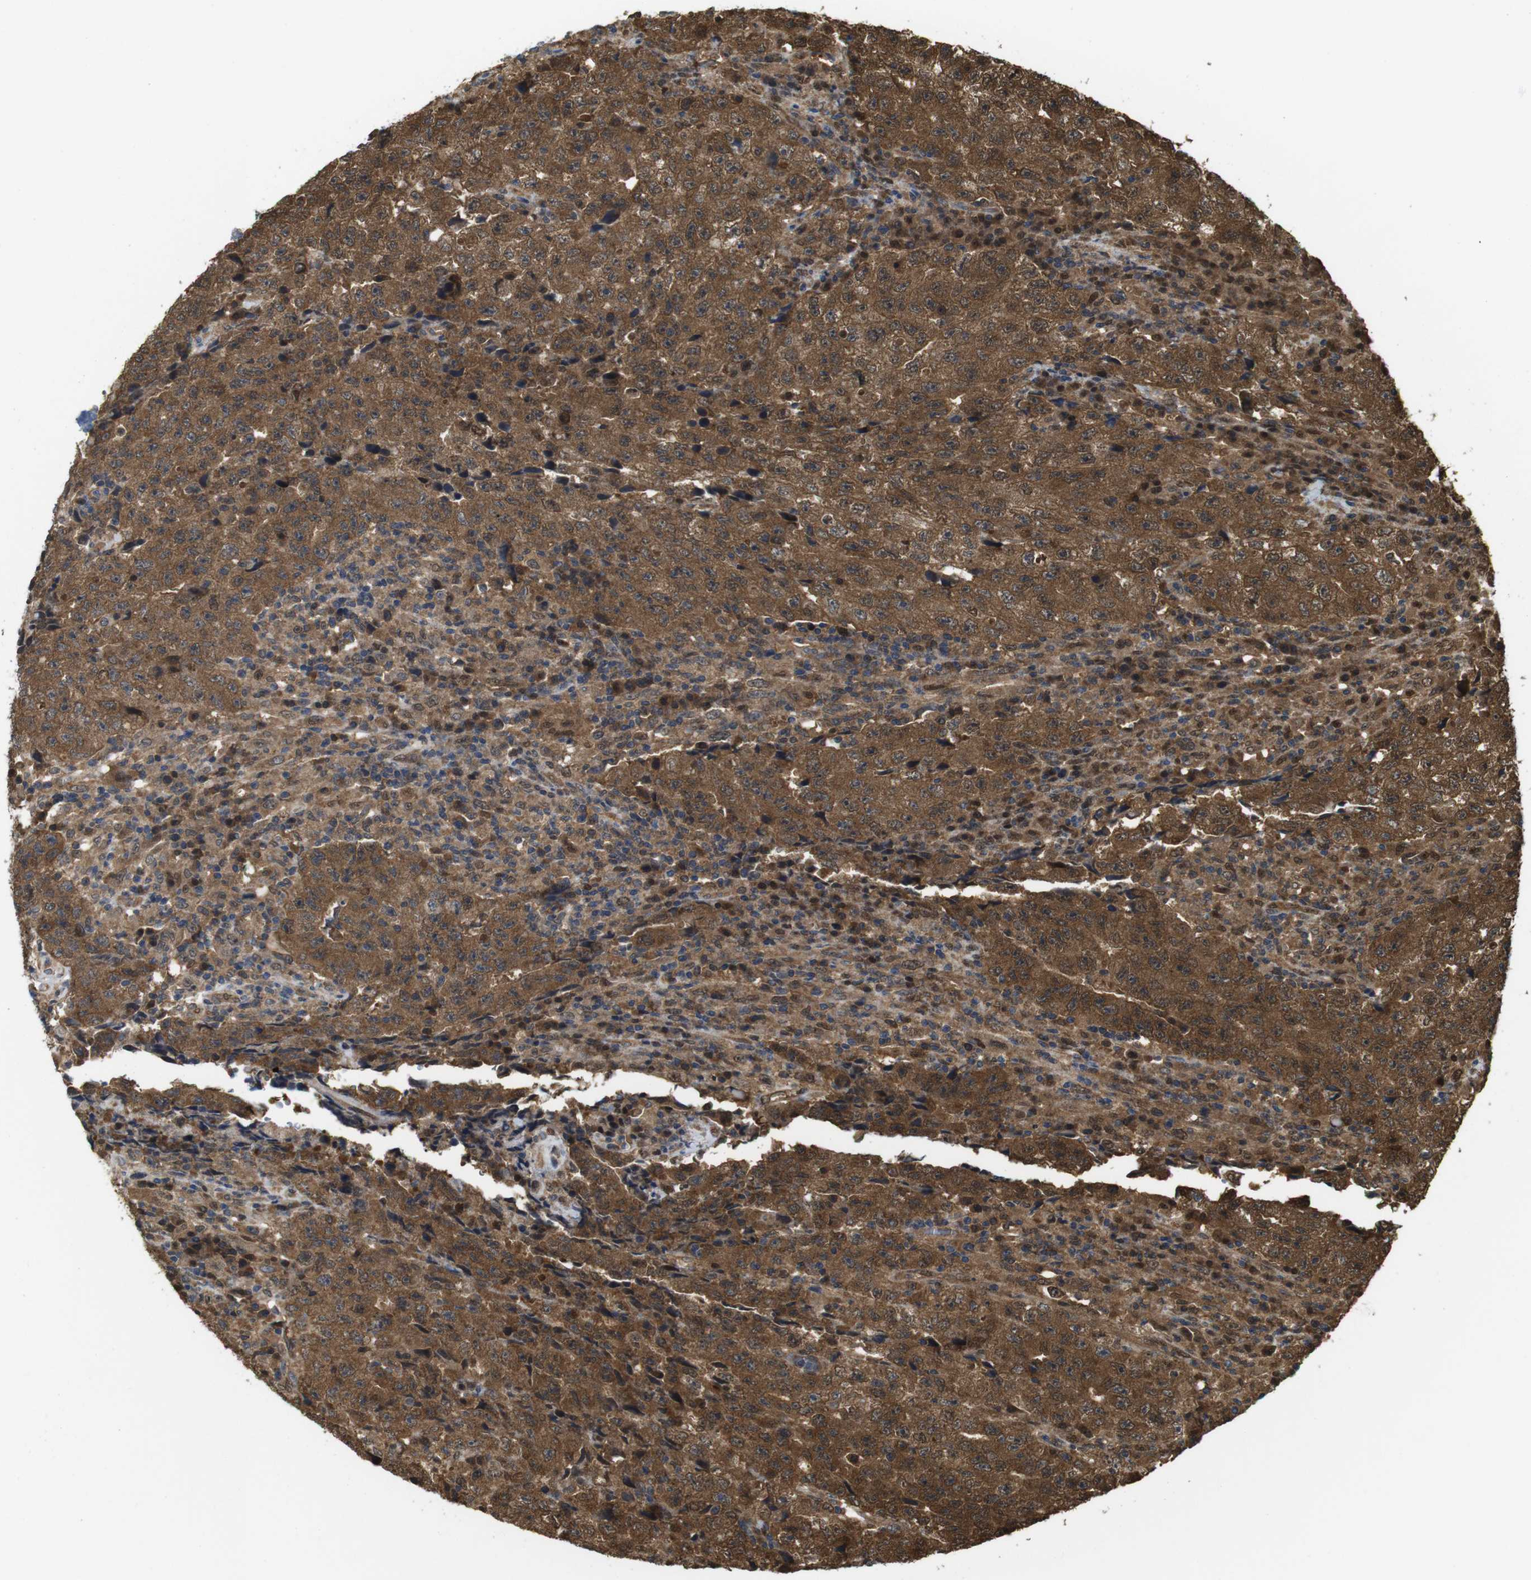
{"staining": {"intensity": "strong", "quantity": ">75%", "location": "cytoplasmic/membranous"}, "tissue": "testis cancer", "cell_type": "Tumor cells", "image_type": "cancer", "snomed": [{"axis": "morphology", "description": "Necrosis, NOS"}, {"axis": "morphology", "description": "Carcinoma, Embryonal, NOS"}, {"axis": "topography", "description": "Testis"}], "caption": "Embryonal carcinoma (testis) tissue reveals strong cytoplasmic/membranous positivity in approximately >75% of tumor cells, visualized by immunohistochemistry.", "gene": "YWHAG", "patient": {"sex": "male", "age": 19}}